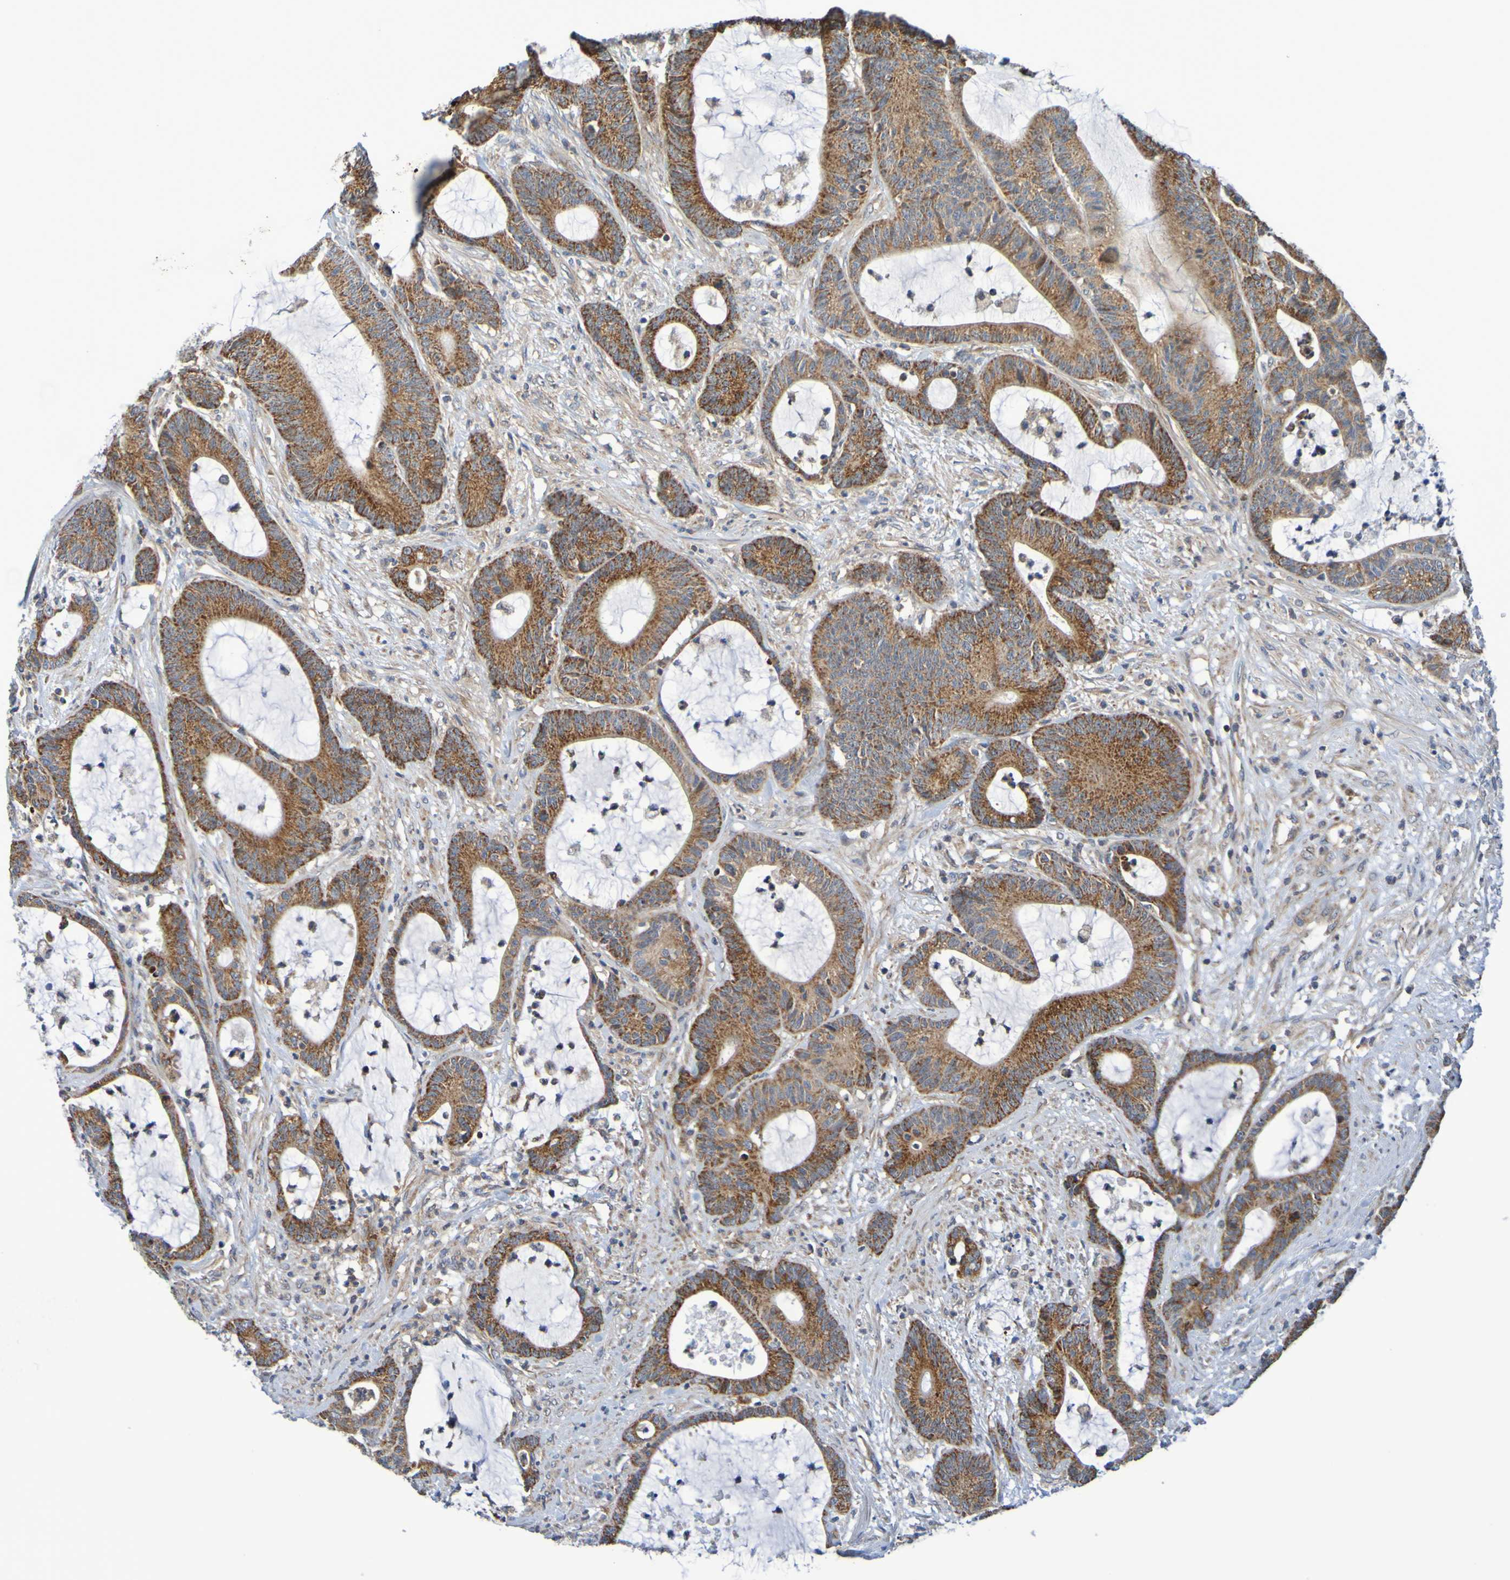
{"staining": {"intensity": "strong", "quantity": ">75%", "location": "cytoplasmic/membranous"}, "tissue": "colorectal cancer", "cell_type": "Tumor cells", "image_type": "cancer", "snomed": [{"axis": "morphology", "description": "Adenocarcinoma, NOS"}, {"axis": "topography", "description": "Colon"}], "caption": "There is high levels of strong cytoplasmic/membranous staining in tumor cells of colorectal cancer, as demonstrated by immunohistochemical staining (brown color).", "gene": "CCDC51", "patient": {"sex": "female", "age": 84}}